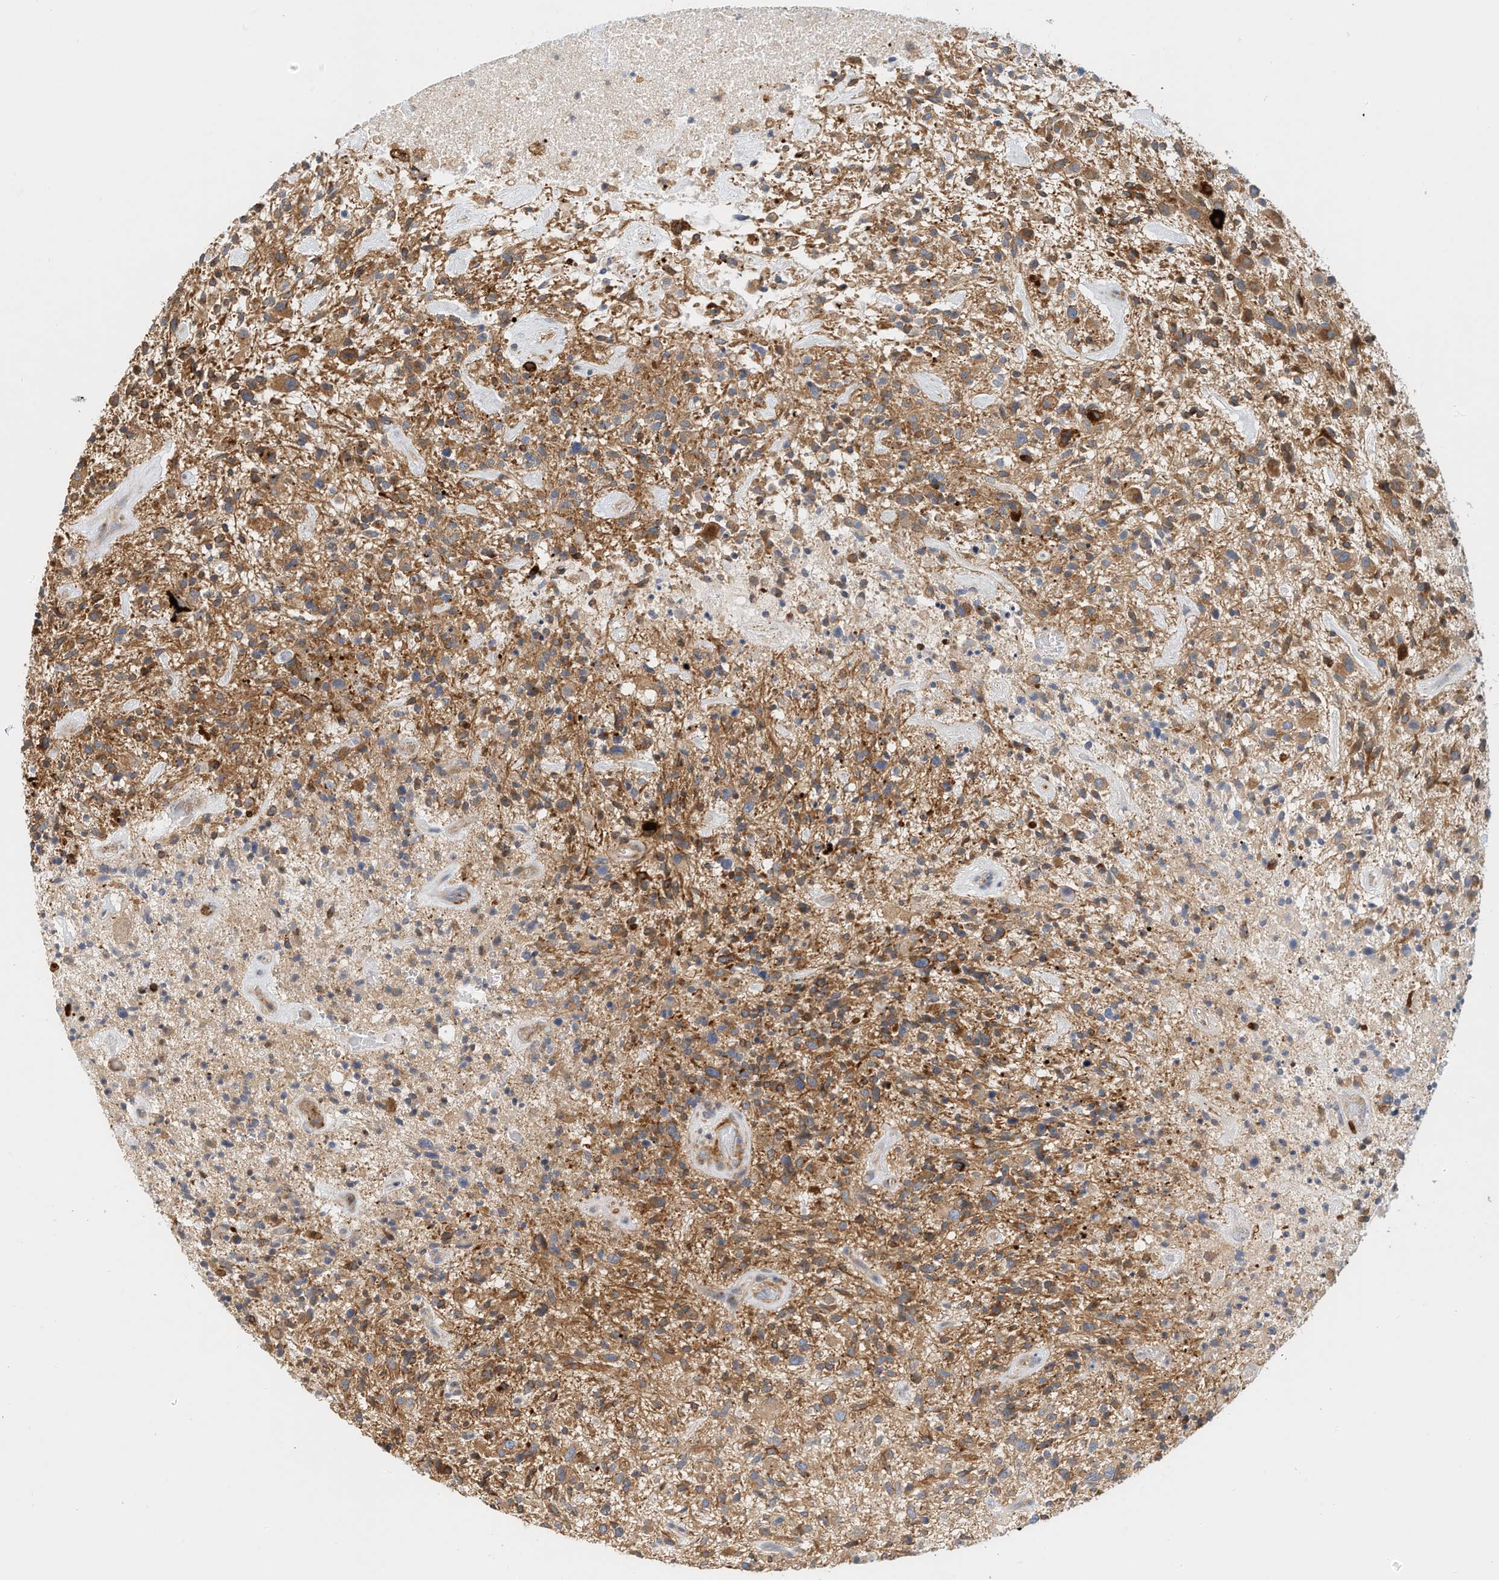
{"staining": {"intensity": "moderate", "quantity": ">75%", "location": "cytoplasmic/membranous"}, "tissue": "glioma", "cell_type": "Tumor cells", "image_type": "cancer", "snomed": [{"axis": "morphology", "description": "Glioma, malignant, High grade"}, {"axis": "topography", "description": "Brain"}], "caption": "Immunohistochemical staining of human glioma displays moderate cytoplasmic/membranous protein staining in approximately >75% of tumor cells. The staining was performed using DAB to visualize the protein expression in brown, while the nuclei were stained in blue with hematoxylin (Magnification: 20x).", "gene": "MICAL1", "patient": {"sex": "male", "age": 47}}